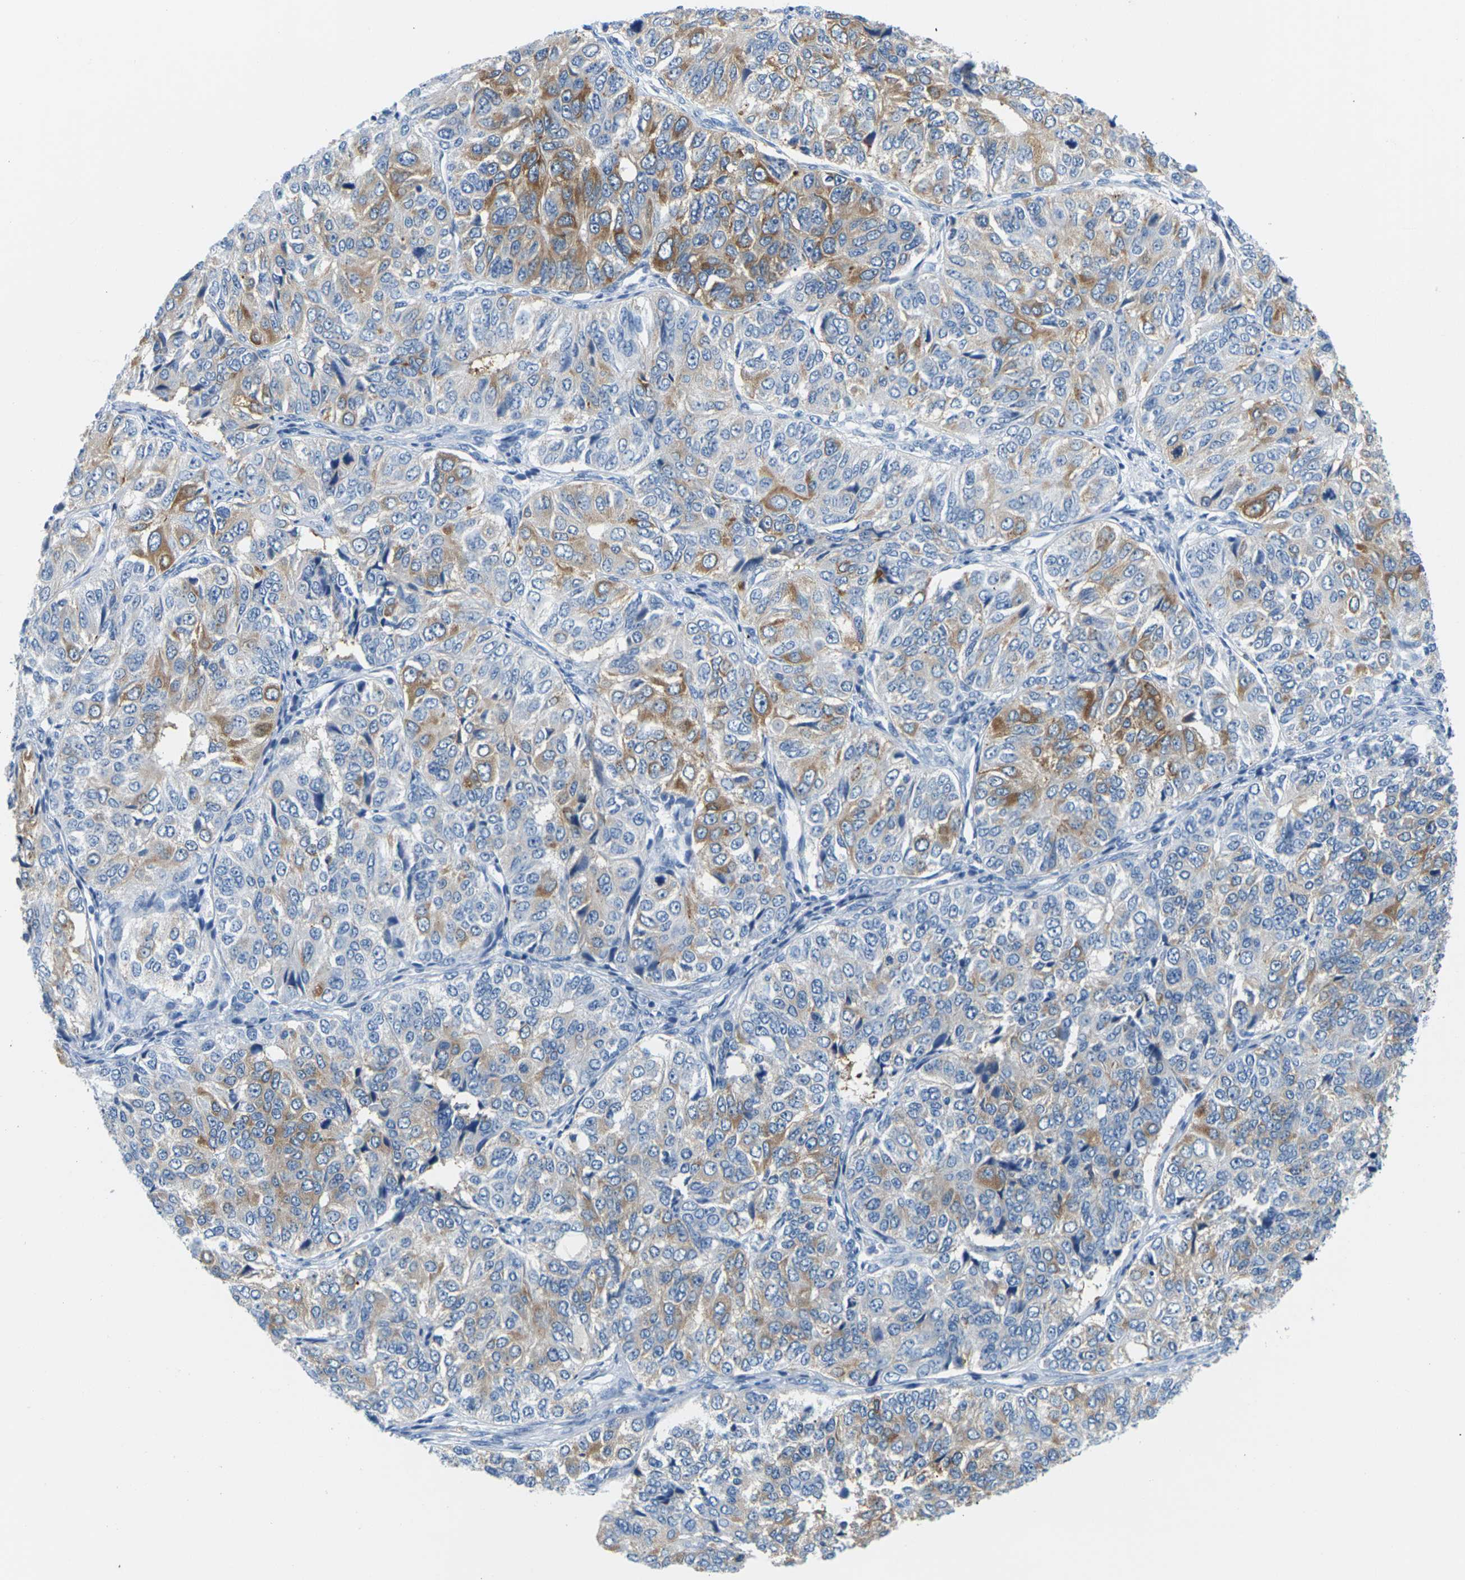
{"staining": {"intensity": "moderate", "quantity": "<25%", "location": "cytoplasmic/membranous"}, "tissue": "ovarian cancer", "cell_type": "Tumor cells", "image_type": "cancer", "snomed": [{"axis": "morphology", "description": "Carcinoma, endometroid"}, {"axis": "topography", "description": "Ovary"}], "caption": "DAB immunohistochemical staining of ovarian cancer displays moderate cytoplasmic/membranous protein positivity in about <25% of tumor cells.", "gene": "SYNGR2", "patient": {"sex": "female", "age": 51}}